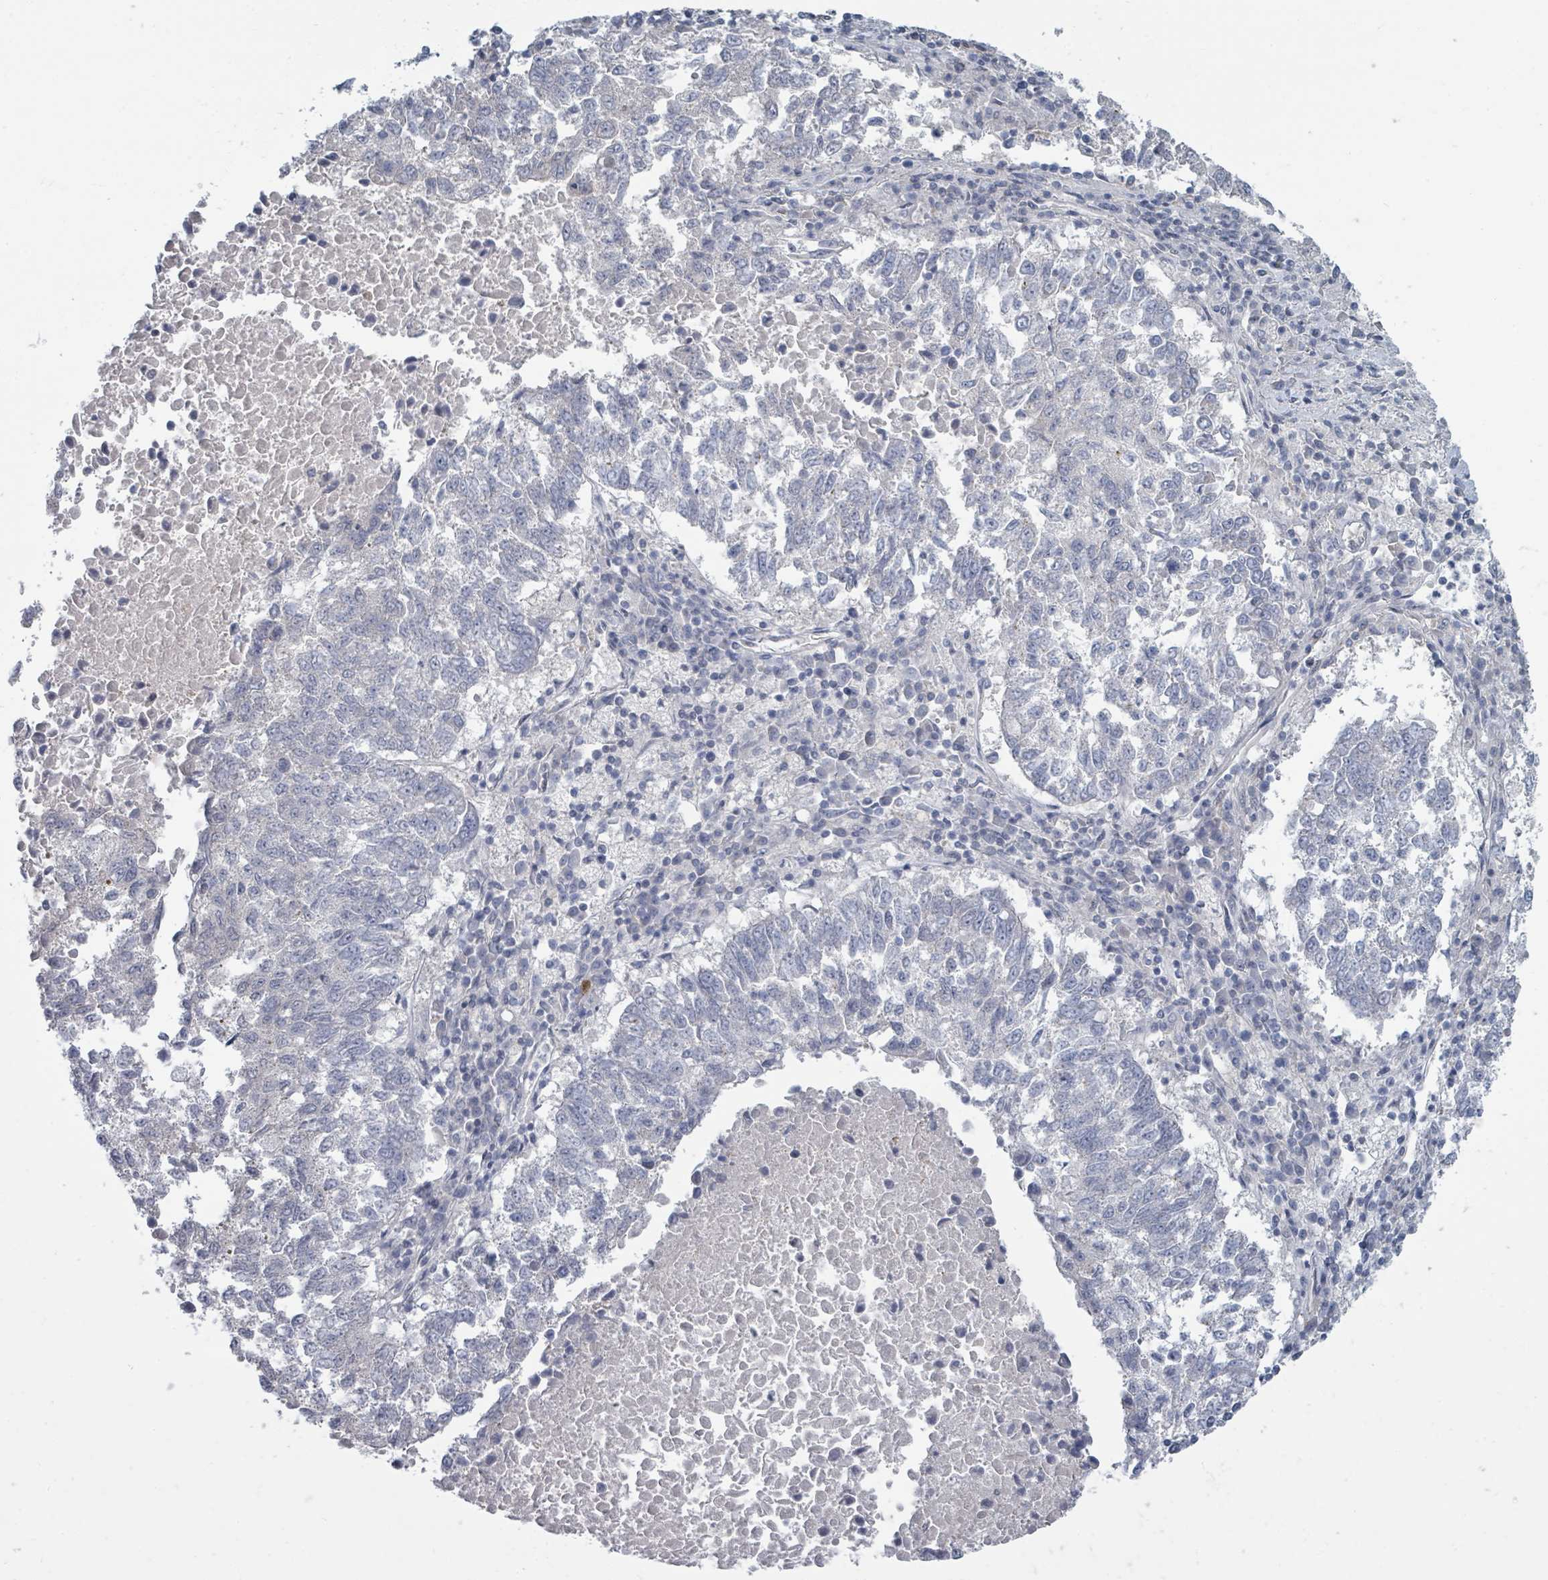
{"staining": {"intensity": "negative", "quantity": "none", "location": "none"}, "tissue": "lung cancer", "cell_type": "Tumor cells", "image_type": "cancer", "snomed": [{"axis": "morphology", "description": "Squamous cell carcinoma, NOS"}, {"axis": "topography", "description": "Lung"}], "caption": "The photomicrograph displays no significant expression in tumor cells of squamous cell carcinoma (lung).", "gene": "SLC25A45", "patient": {"sex": "male", "age": 73}}